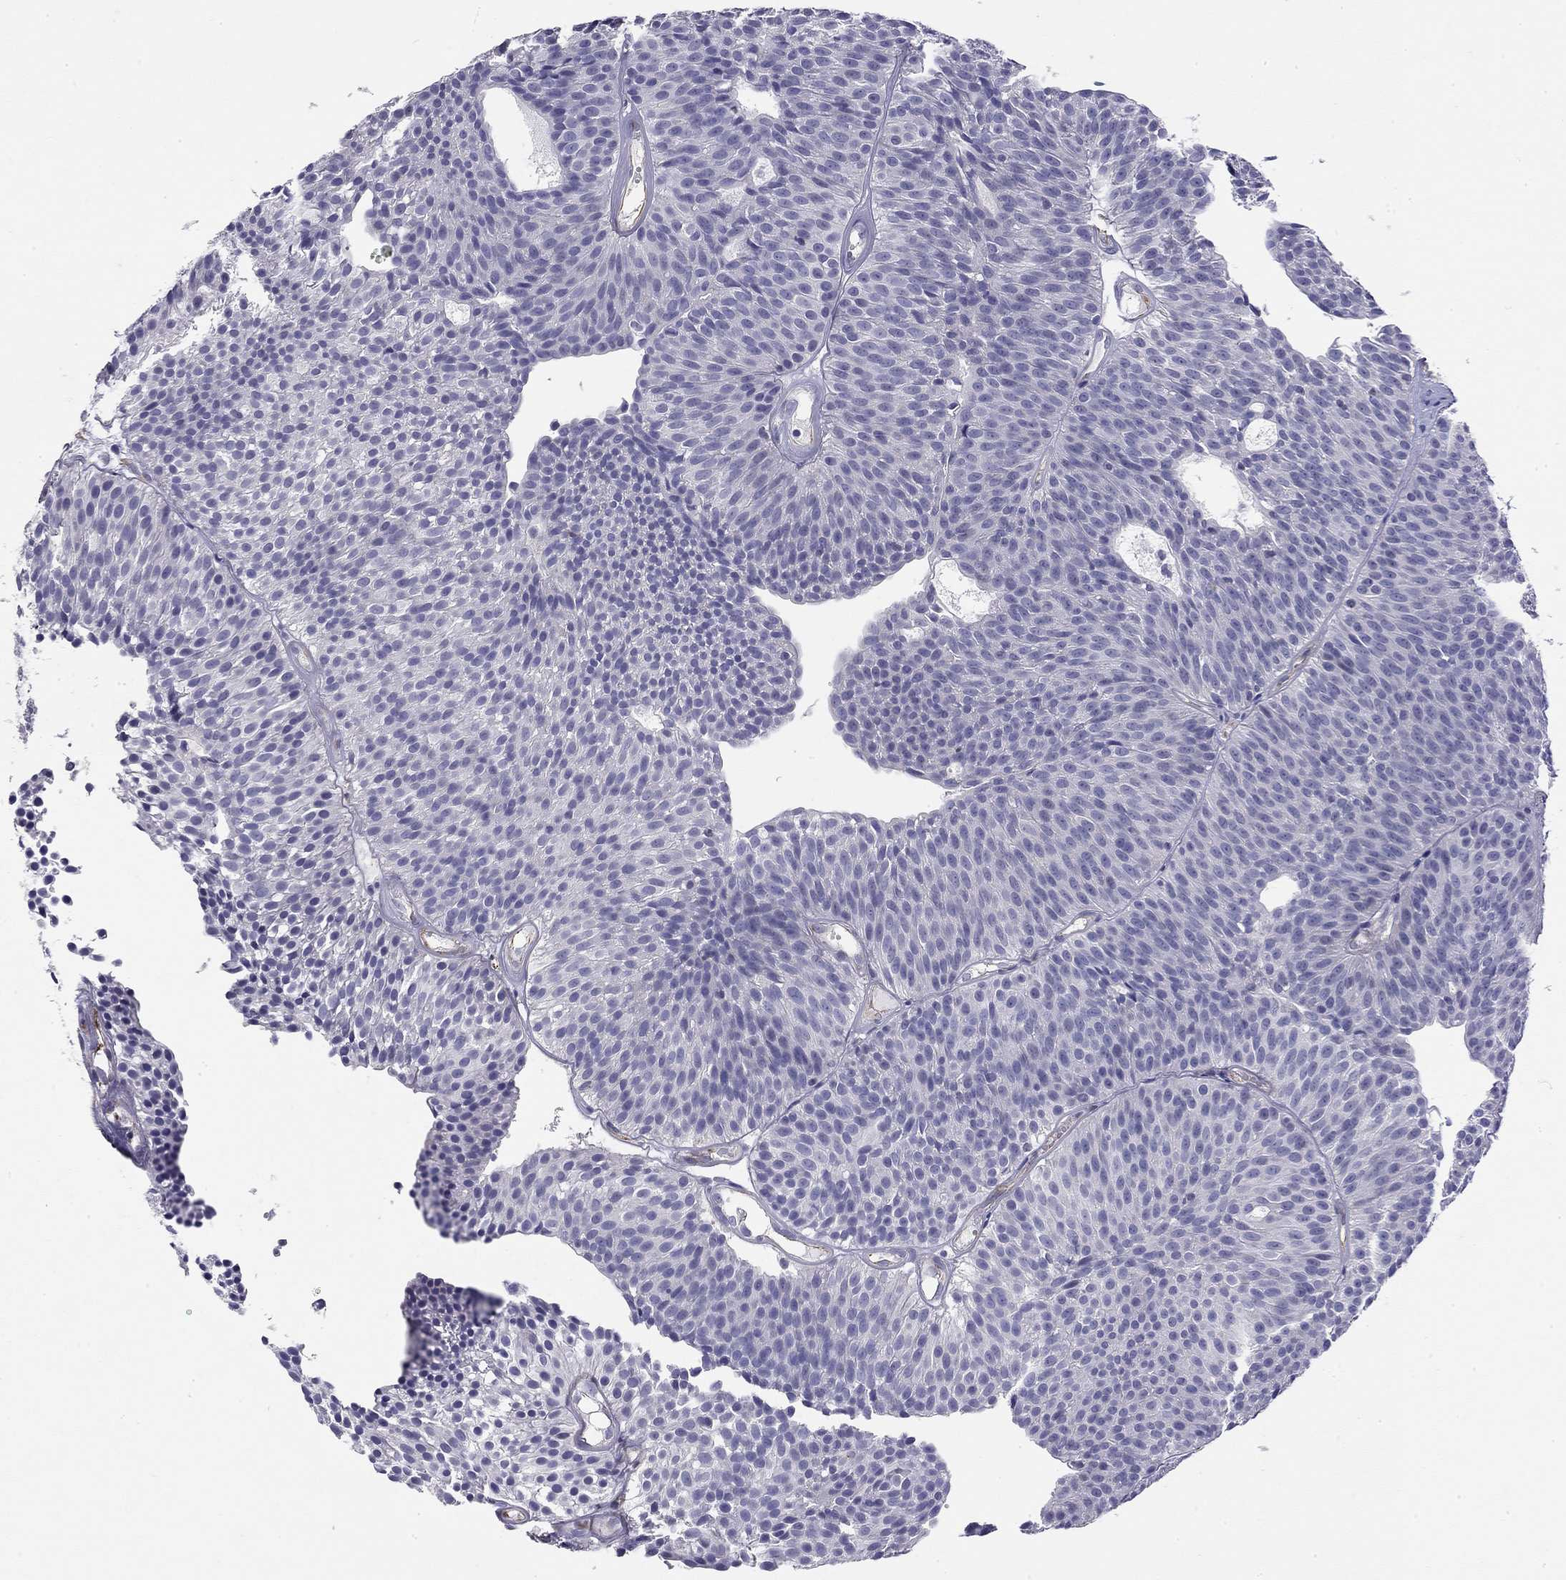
{"staining": {"intensity": "negative", "quantity": "none", "location": "none"}, "tissue": "urothelial cancer", "cell_type": "Tumor cells", "image_type": "cancer", "snomed": [{"axis": "morphology", "description": "Urothelial carcinoma, Low grade"}, {"axis": "topography", "description": "Urinary bladder"}], "caption": "The immunohistochemistry image has no significant positivity in tumor cells of urothelial carcinoma (low-grade) tissue.", "gene": "RTL1", "patient": {"sex": "male", "age": 63}}